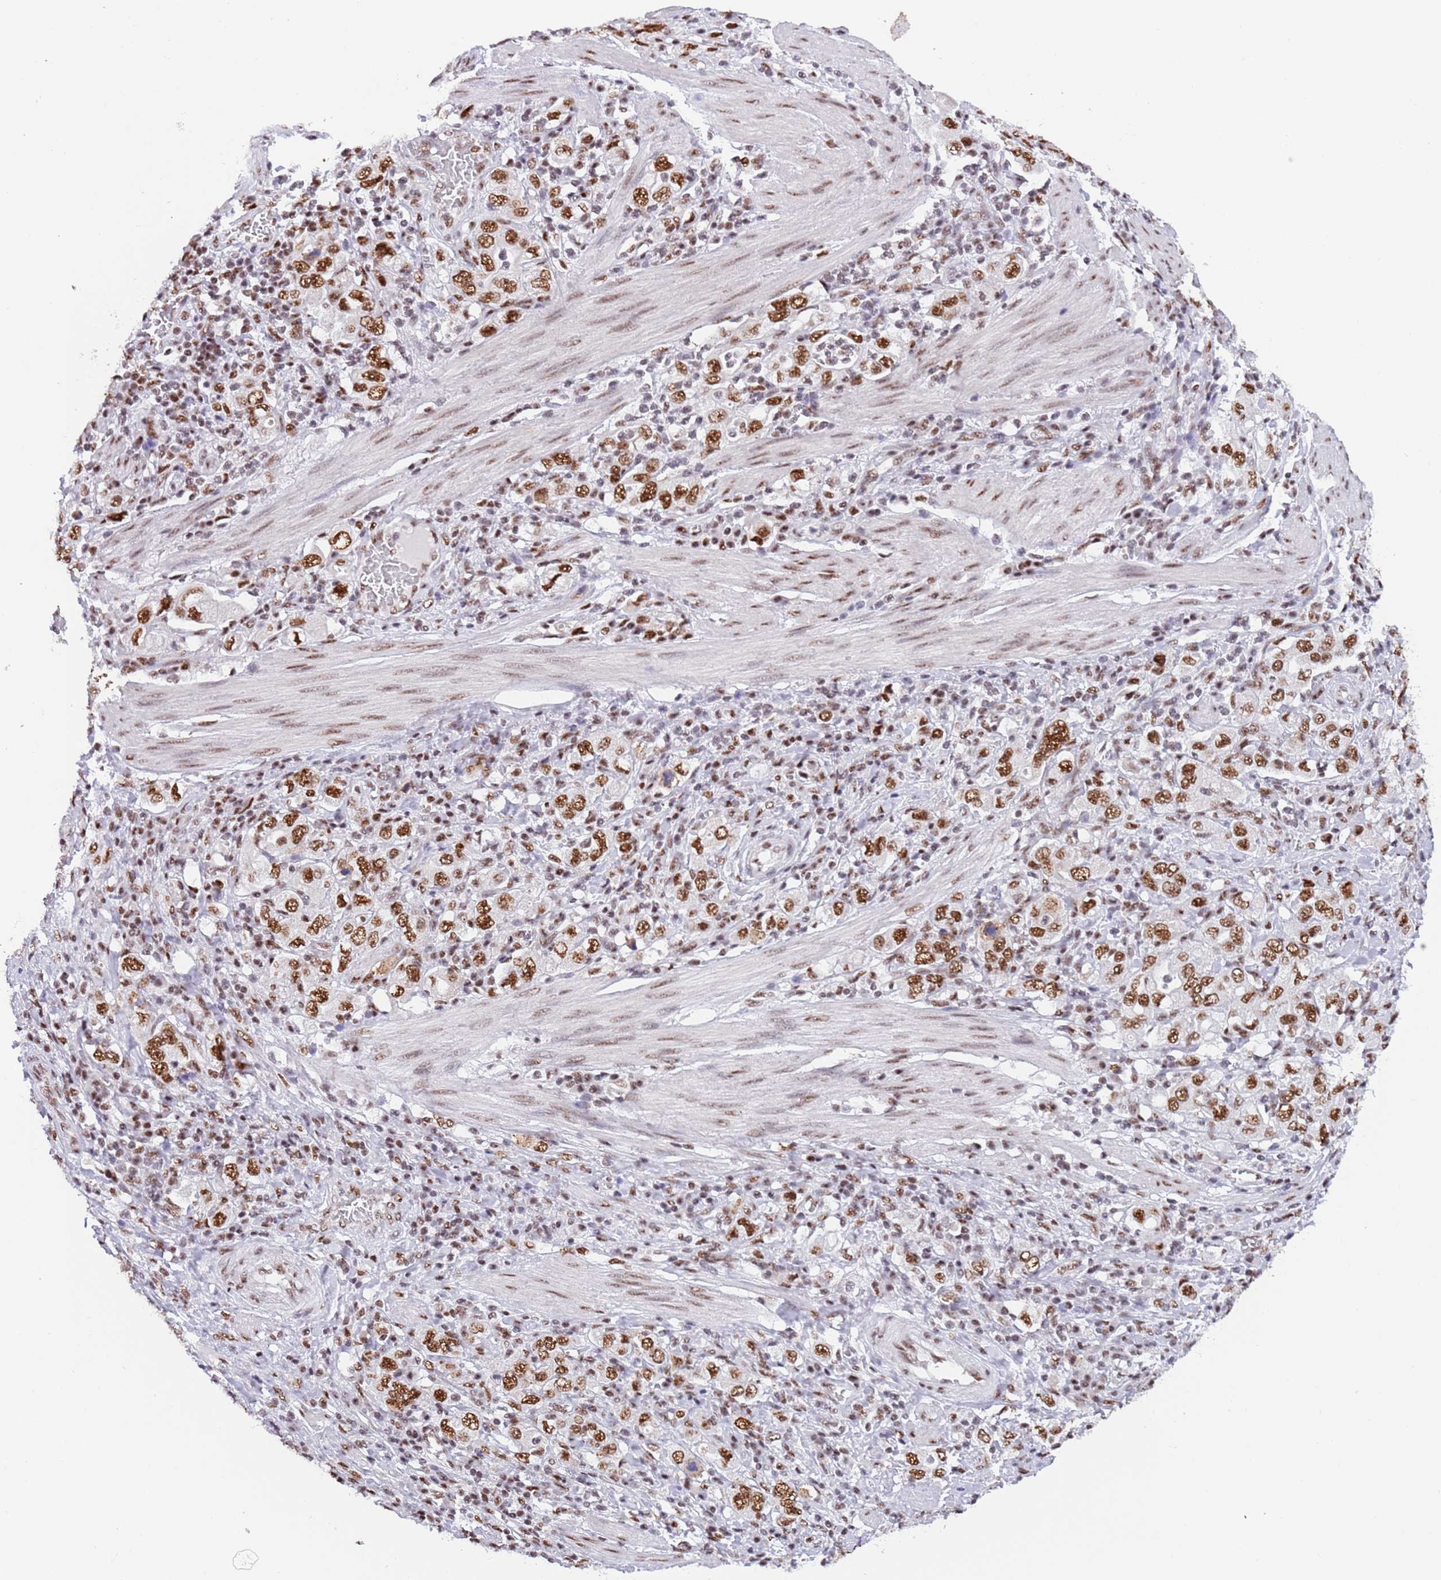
{"staining": {"intensity": "strong", "quantity": ">75%", "location": "nuclear"}, "tissue": "stomach cancer", "cell_type": "Tumor cells", "image_type": "cancer", "snomed": [{"axis": "morphology", "description": "Adenocarcinoma, NOS"}, {"axis": "topography", "description": "Stomach, upper"}, {"axis": "topography", "description": "Stomach"}], "caption": "Tumor cells exhibit high levels of strong nuclear staining in approximately >75% of cells in human stomach adenocarcinoma.", "gene": "SF3A2", "patient": {"sex": "male", "age": 62}}